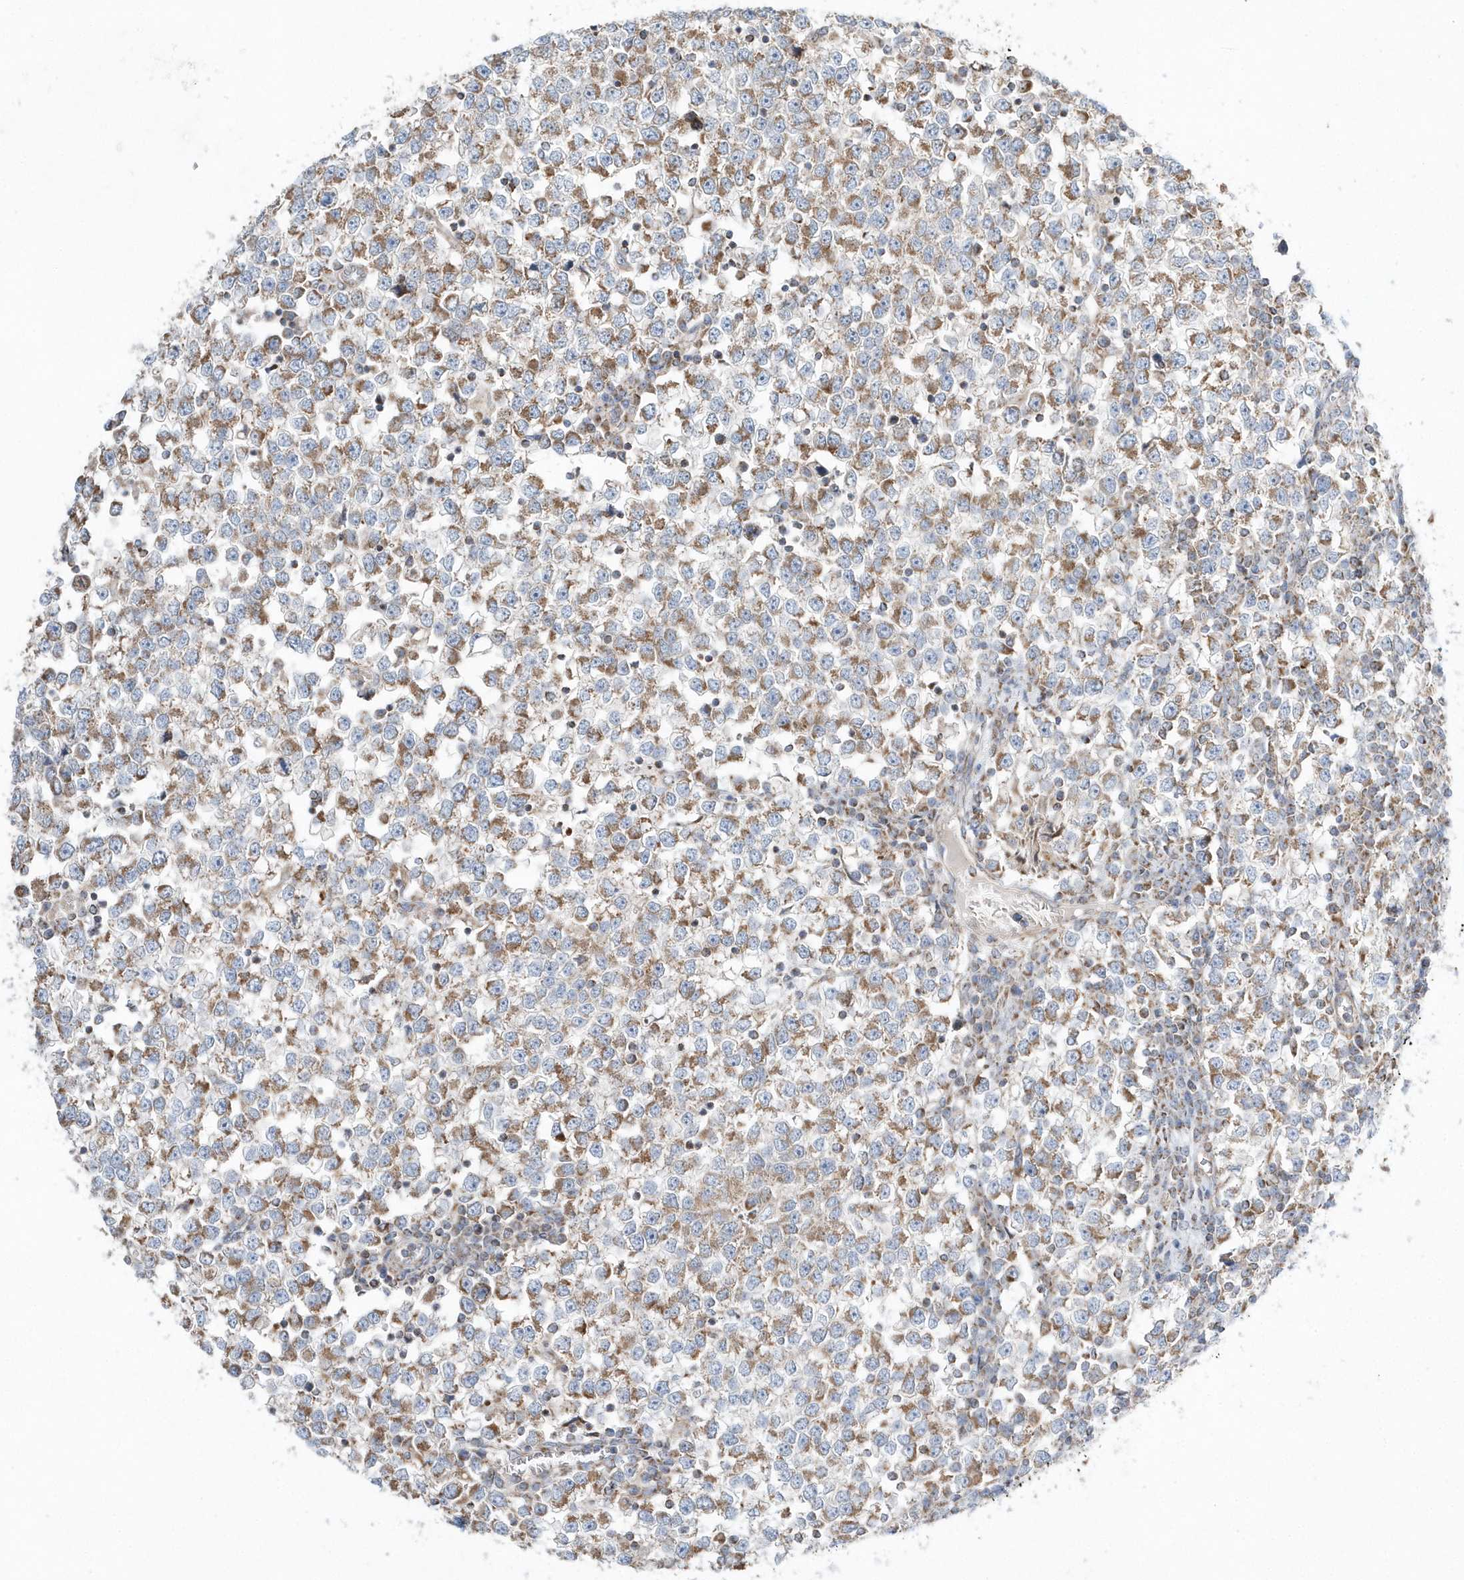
{"staining": {"intensity": "moderate", "quantity": ">75%", "location": "cytoplasmic/membranous"}, "tissue": "testis cancer", "cell_type": "Tumor cells", "image_type": "cancer", "snomed": [{"axis": "morphology", "description": "Seminoma, NOS"}, {"axis": "topography", "description": "Testis"}], "caption": "Testis cancer (seminoma) stained for a protein shows moderate cytoplasmic/membranous positivity in tumor cells.", "gene": "OPA1", "patient": {"sex": "male", "age": 65}}